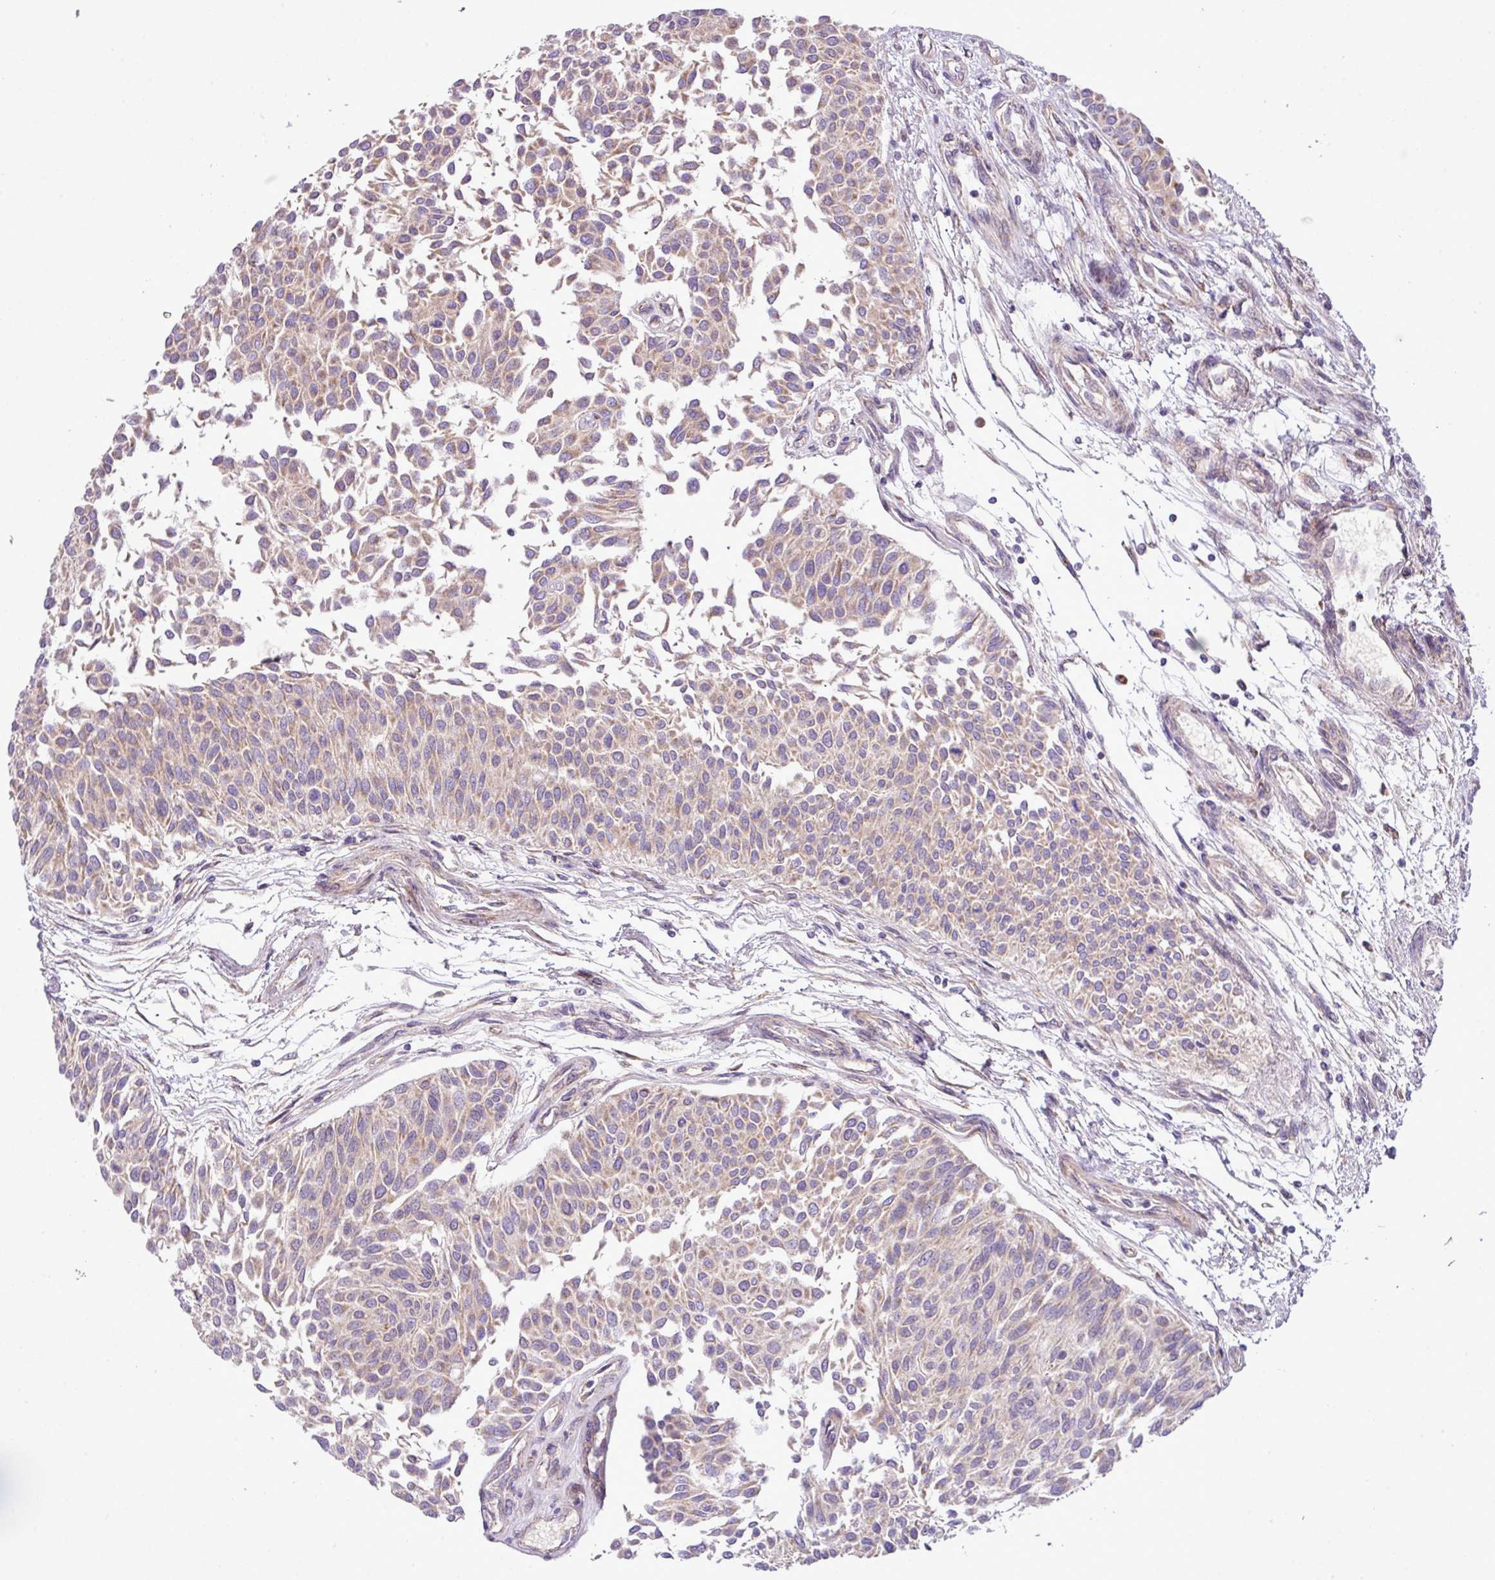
{"staining": {"intensity": "weak", "quantity": ">75%", "location": "cytoplasmic/membranous"}, "tissue": "urothelial cancer", "cell_type": "Tumor cells", "image_type": "cancer", "snomed": [{"axis": "morphology", "description": "Urothelial carcinoma, NOS"}, {"axis": "topography", "description": "Urinary bladder"}], "caption": "Brown immunohistochemical staining in transitional cell carcinoma exhibits weak cytoplasmic/membranous positivity in about >75% of tumor cells. The protein is shown in brown color, while the nuclei are stained blue.", "gene": "B3GNT9", "patient": {"sex": "male", "age": 55}}